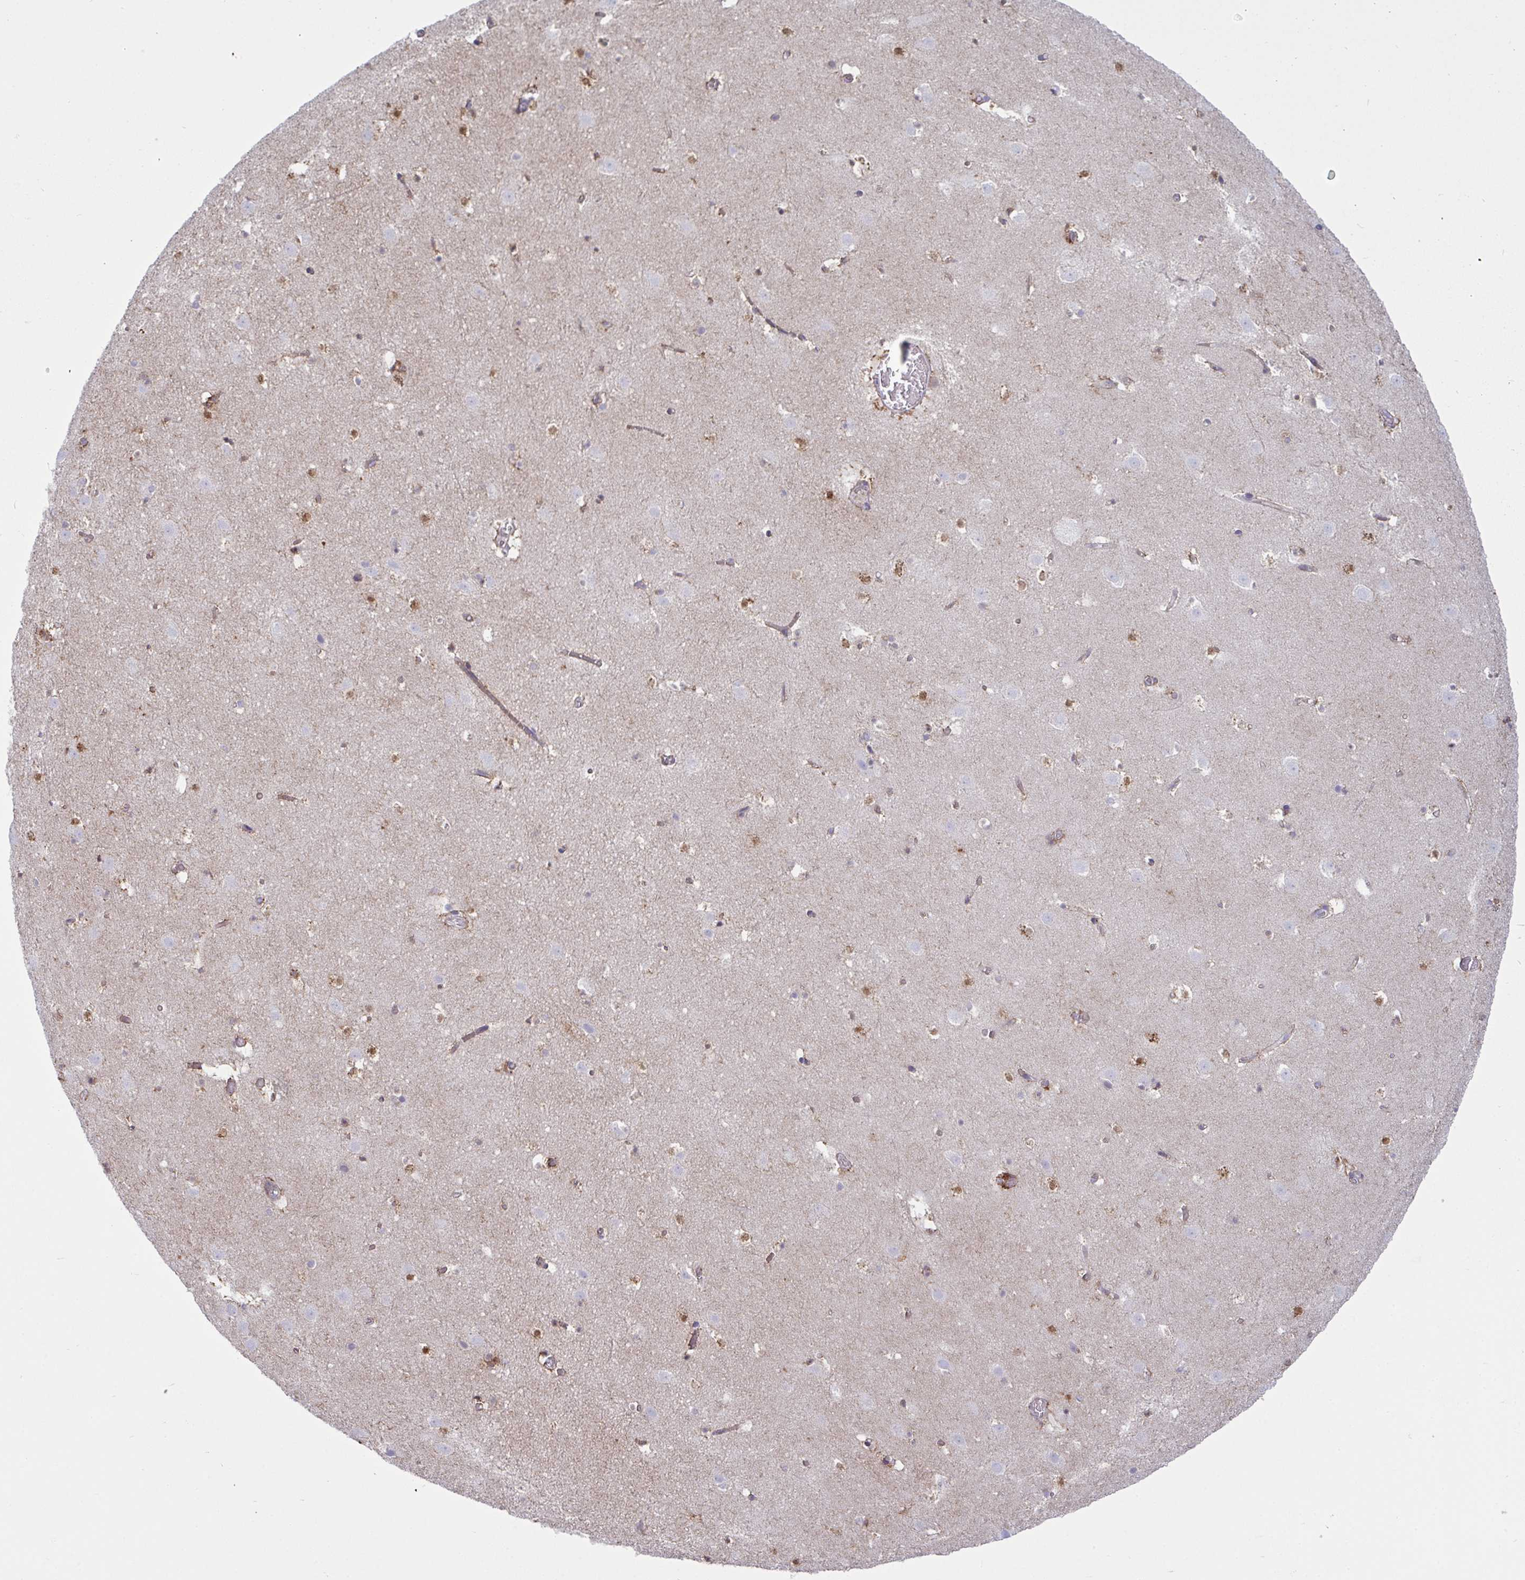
{"staining": {"intensity": "moderate", "quantity": "<25%", "location": "nuclear"}, "tissue": "caudate", "cell_type": "Glial cells", "image_type": "normal", "snomed": [{"axis": "morphology", "description": "Normal tissue, NOS"}, {"axis": "topography", "description": "Lateral ventricle wall"}], "caption": "Unremarkable caudate displays moderate nuclear expression in approximately <25% of glial cells Immunohistochemistry (ihc) stains the protein of interest in brown and the nuclei are stained blue..", "gene": "TSC22D3", "patient": {"sex": "male", "age": 37}}